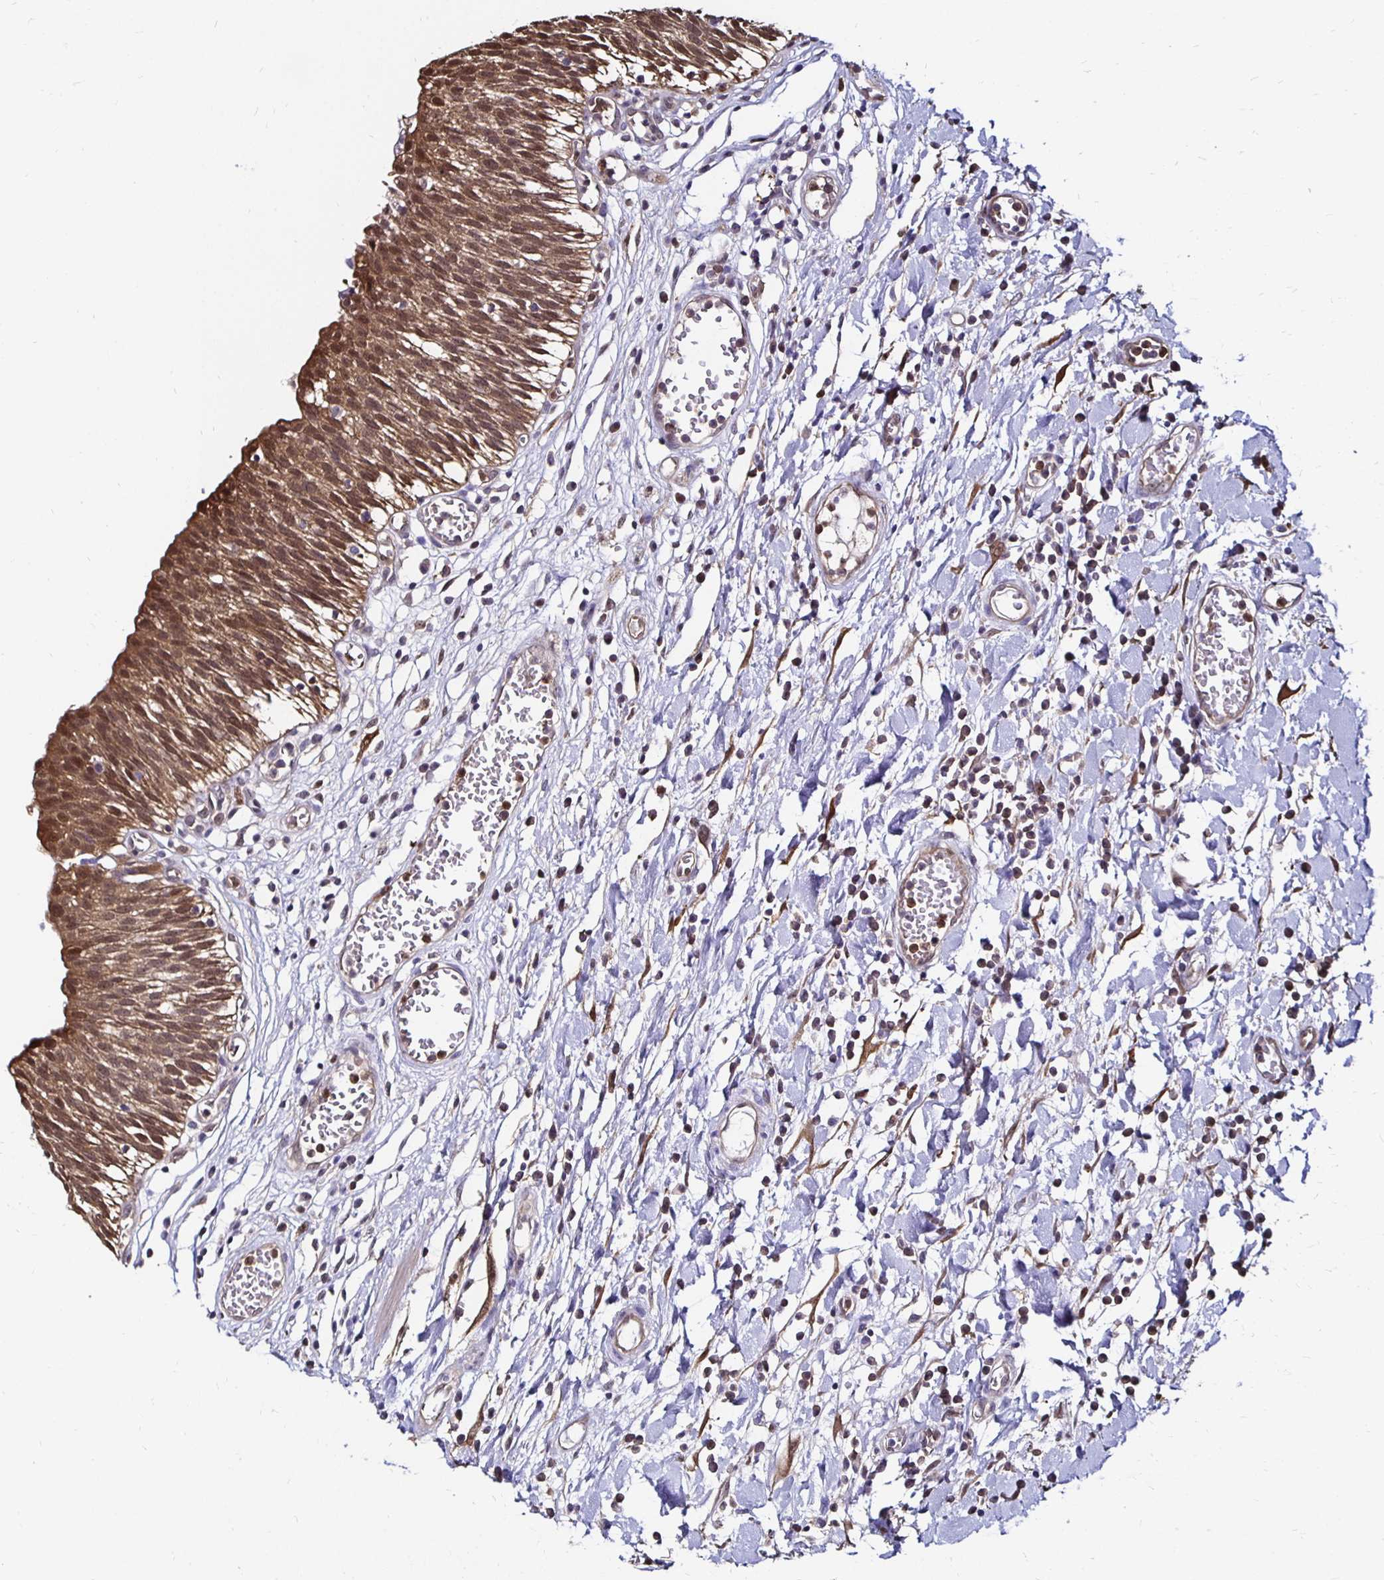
{"staining": {"intensity": "moderate", "quantity": ">75%", "location": "cytoplasmic/membranous,nuclear"}, "tissue": "urinary bladder", "cell_type": "Urothelial cells", "image_type": "normal", "snomed": [{"axis": "morphology", "description": "Normal tissue, NOS"}, {"axis": "topography", "description": "Urinary bladder"}], "caption": "A medium amount of moderate cytoplasmic/membranous,nuclear staining is appreciated in about >75% of urothelial cells in normal urinary bladder. Nuclei are stained in blue.", "gene": "TXN", "patient": {"sex": "male", "age": 64}}